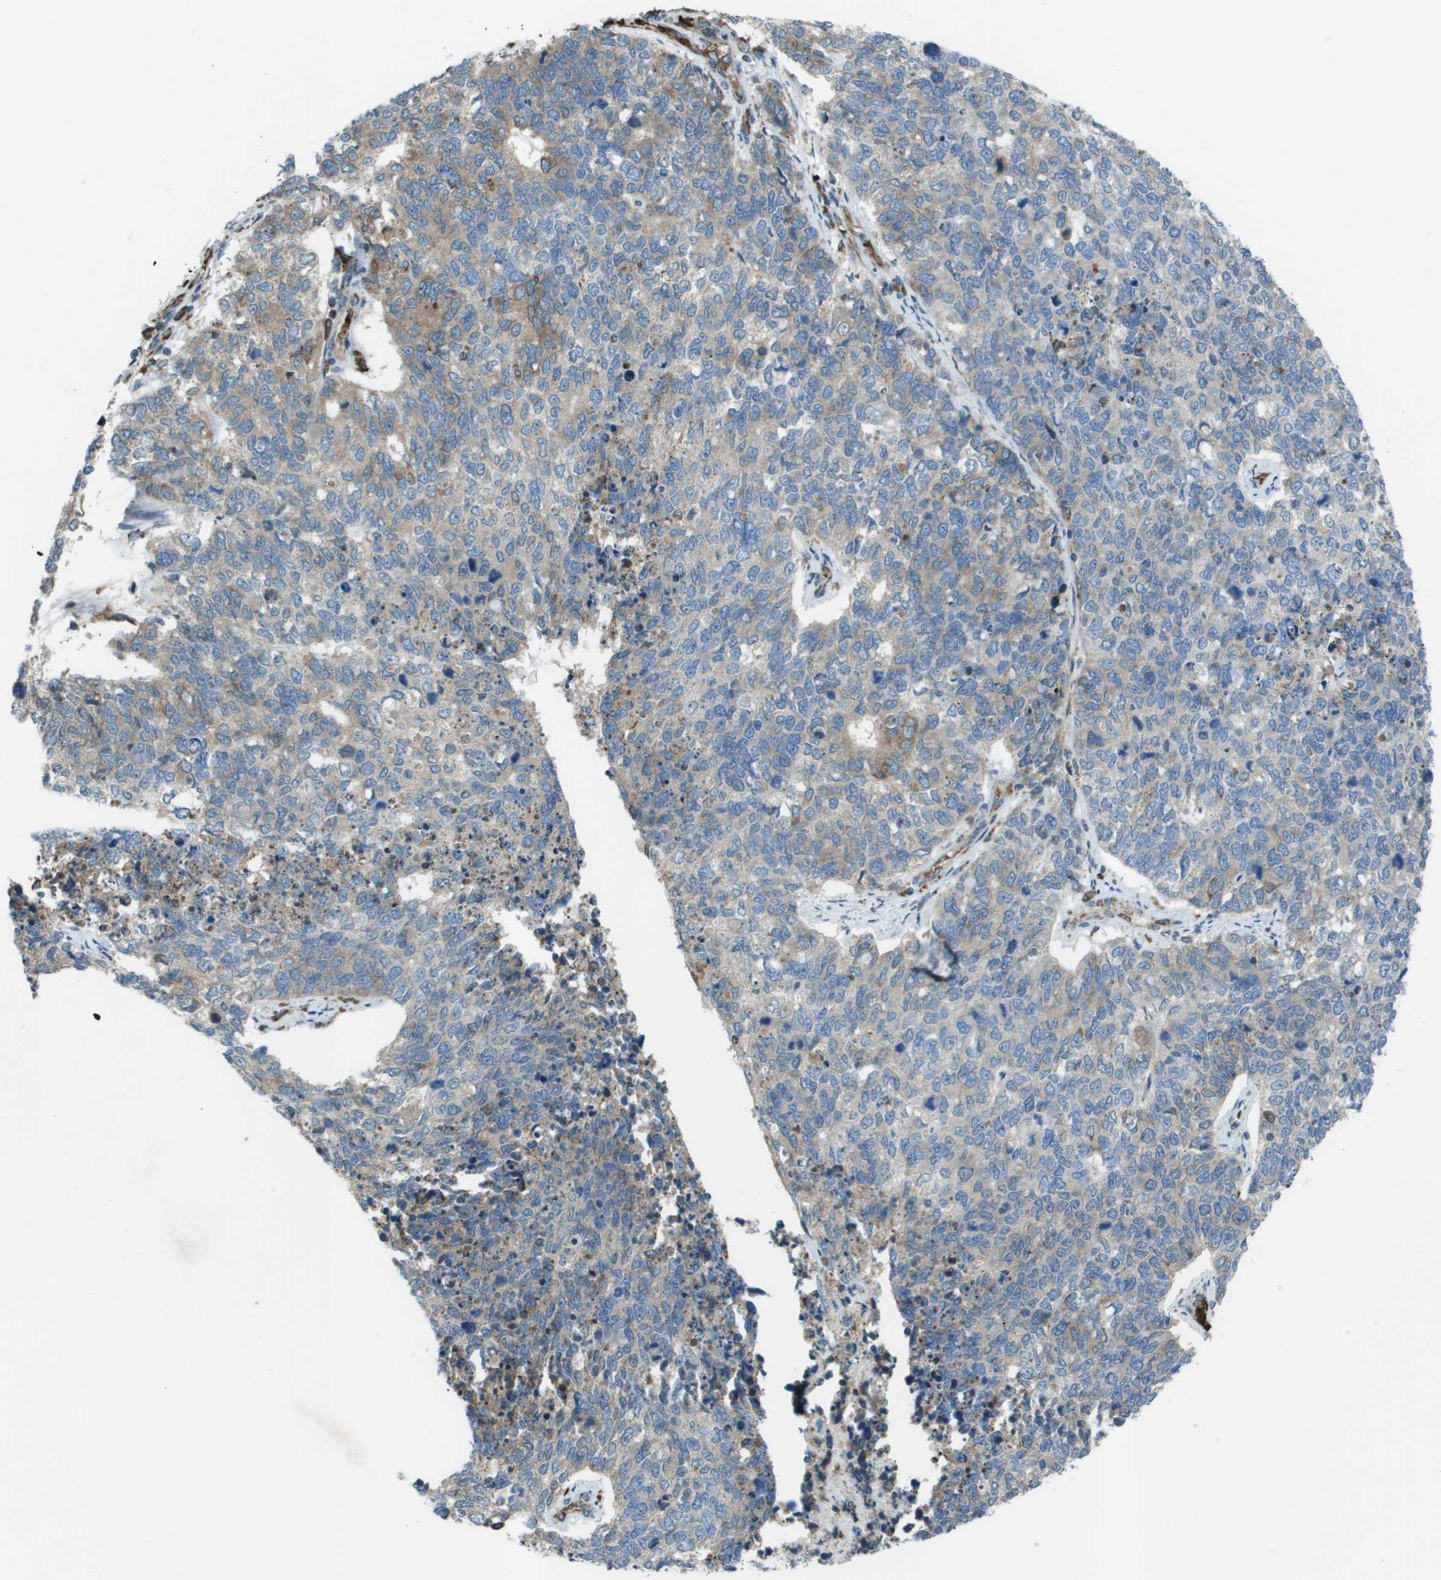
{"staining": {"intensity": "weak", "quantity": "<25%", "location": "cytoplasmic/membranous"}, "tissue": "cervical cancer", "cell_type": "Tumor cells", "image_type": "cancer", "snomed": [{"axis": "morphology", "description": "Squamous cell carcinoma, NOS"}, {"axis": "topography", "description": "Cervix"}], "caption": "A high-resolution histopathology image shows immunohistochemistry staining of cervical squamous cell carcinoma, which shows no significant expression in tumor cells.", "gene": "UTS2", "patient": {"sex": "female", "age": 63}}